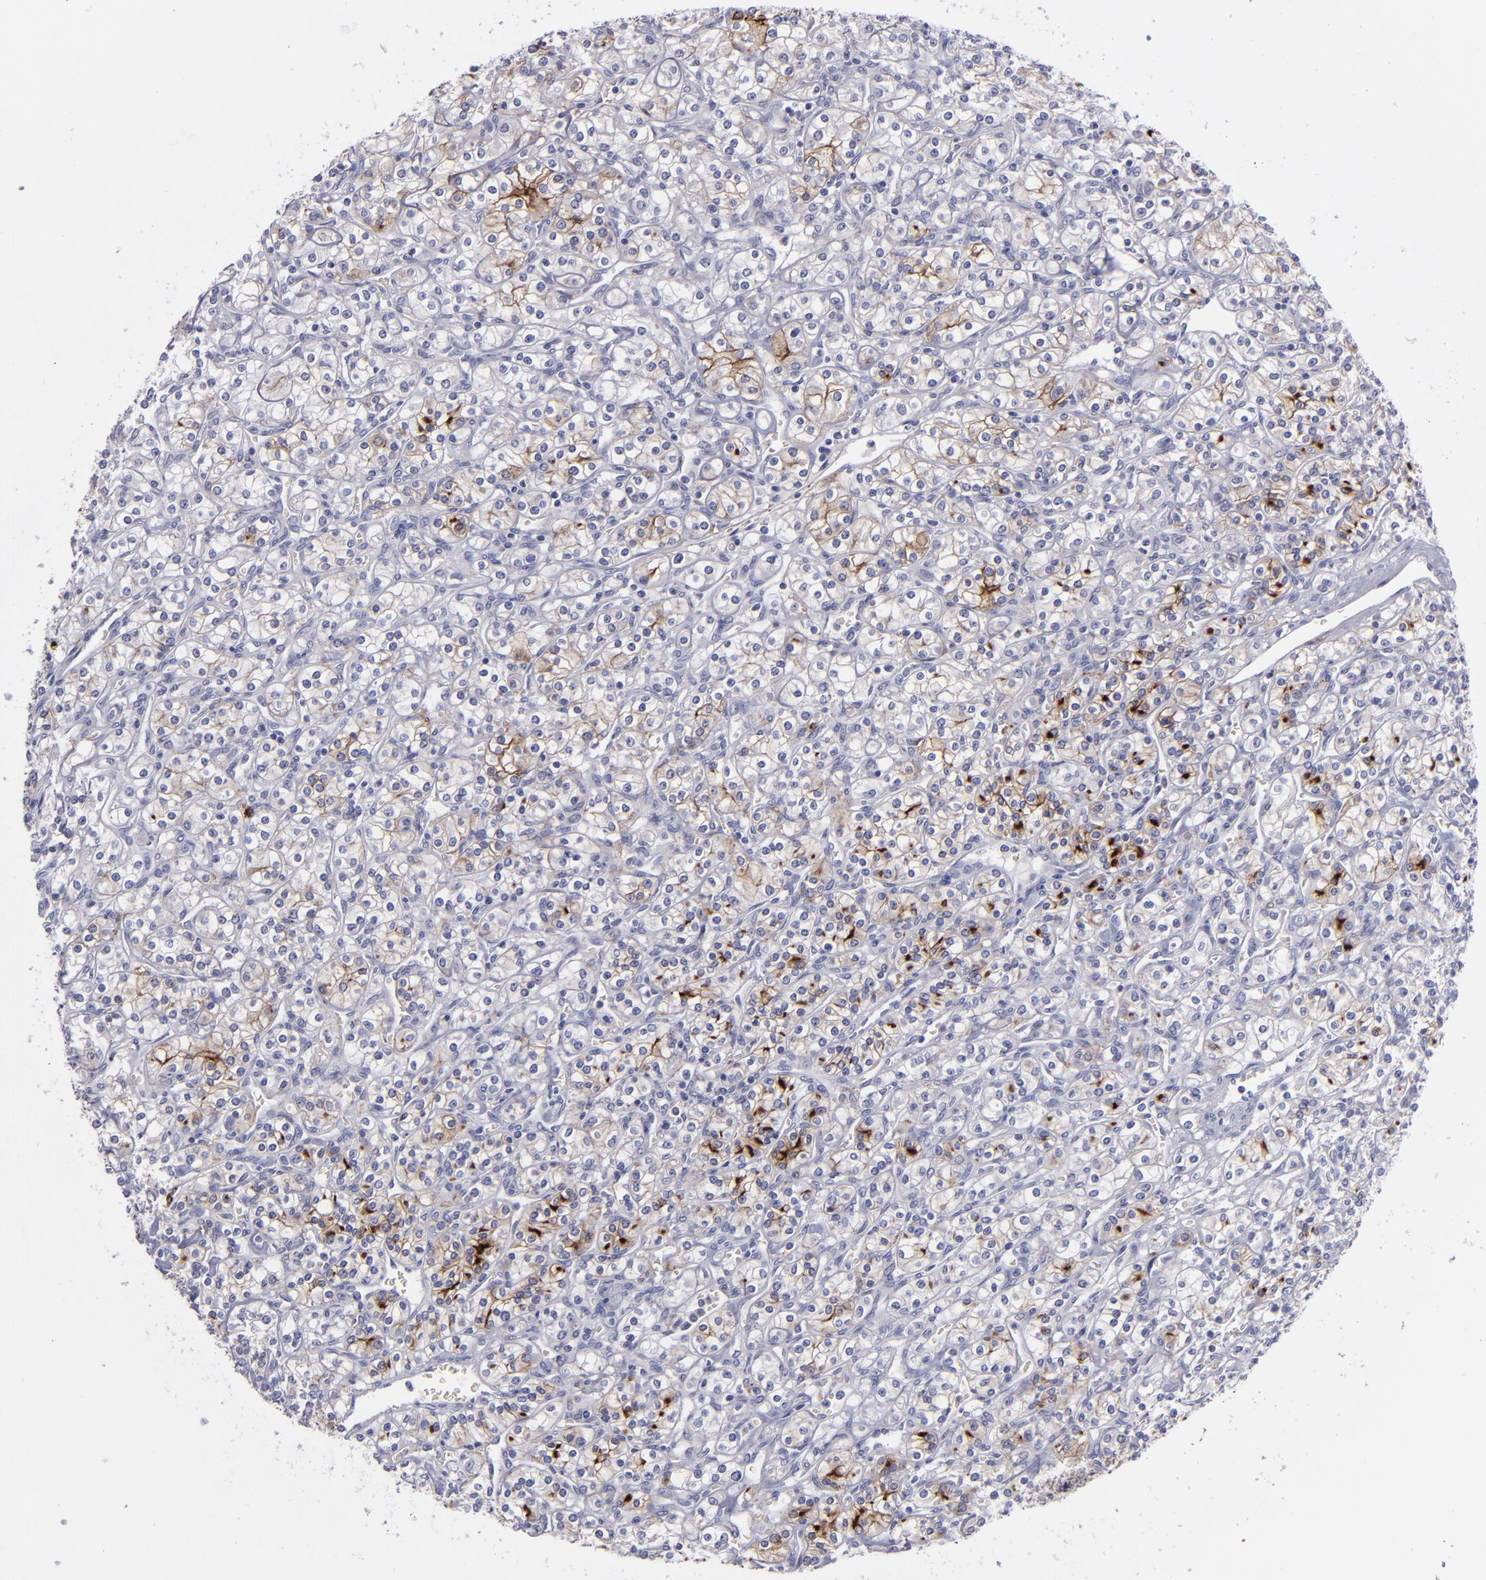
{"staining": {"intensity": "weak", "quantity": "<25%", "location": "cytoplasmic/membranous"}, "tissue": "renal cancer", "cell_type": "Tumor cells", "image_type": "cancer", "snomed": [{"axis": "morphology", "description": "Adenocarcinoma, NOS"}, {"axis": "topography", "description": "Kidney"}], "caption": "Immunohistochemical staining of renal cancer displays no significant positivity in tumor cells. Brightfield microscopy of IHC stained with DAB (brown) and hematoxylin (blue), captured at high magnification.", "gene": "ANPEP", "patient": {"sex": "male", "age": 77}}